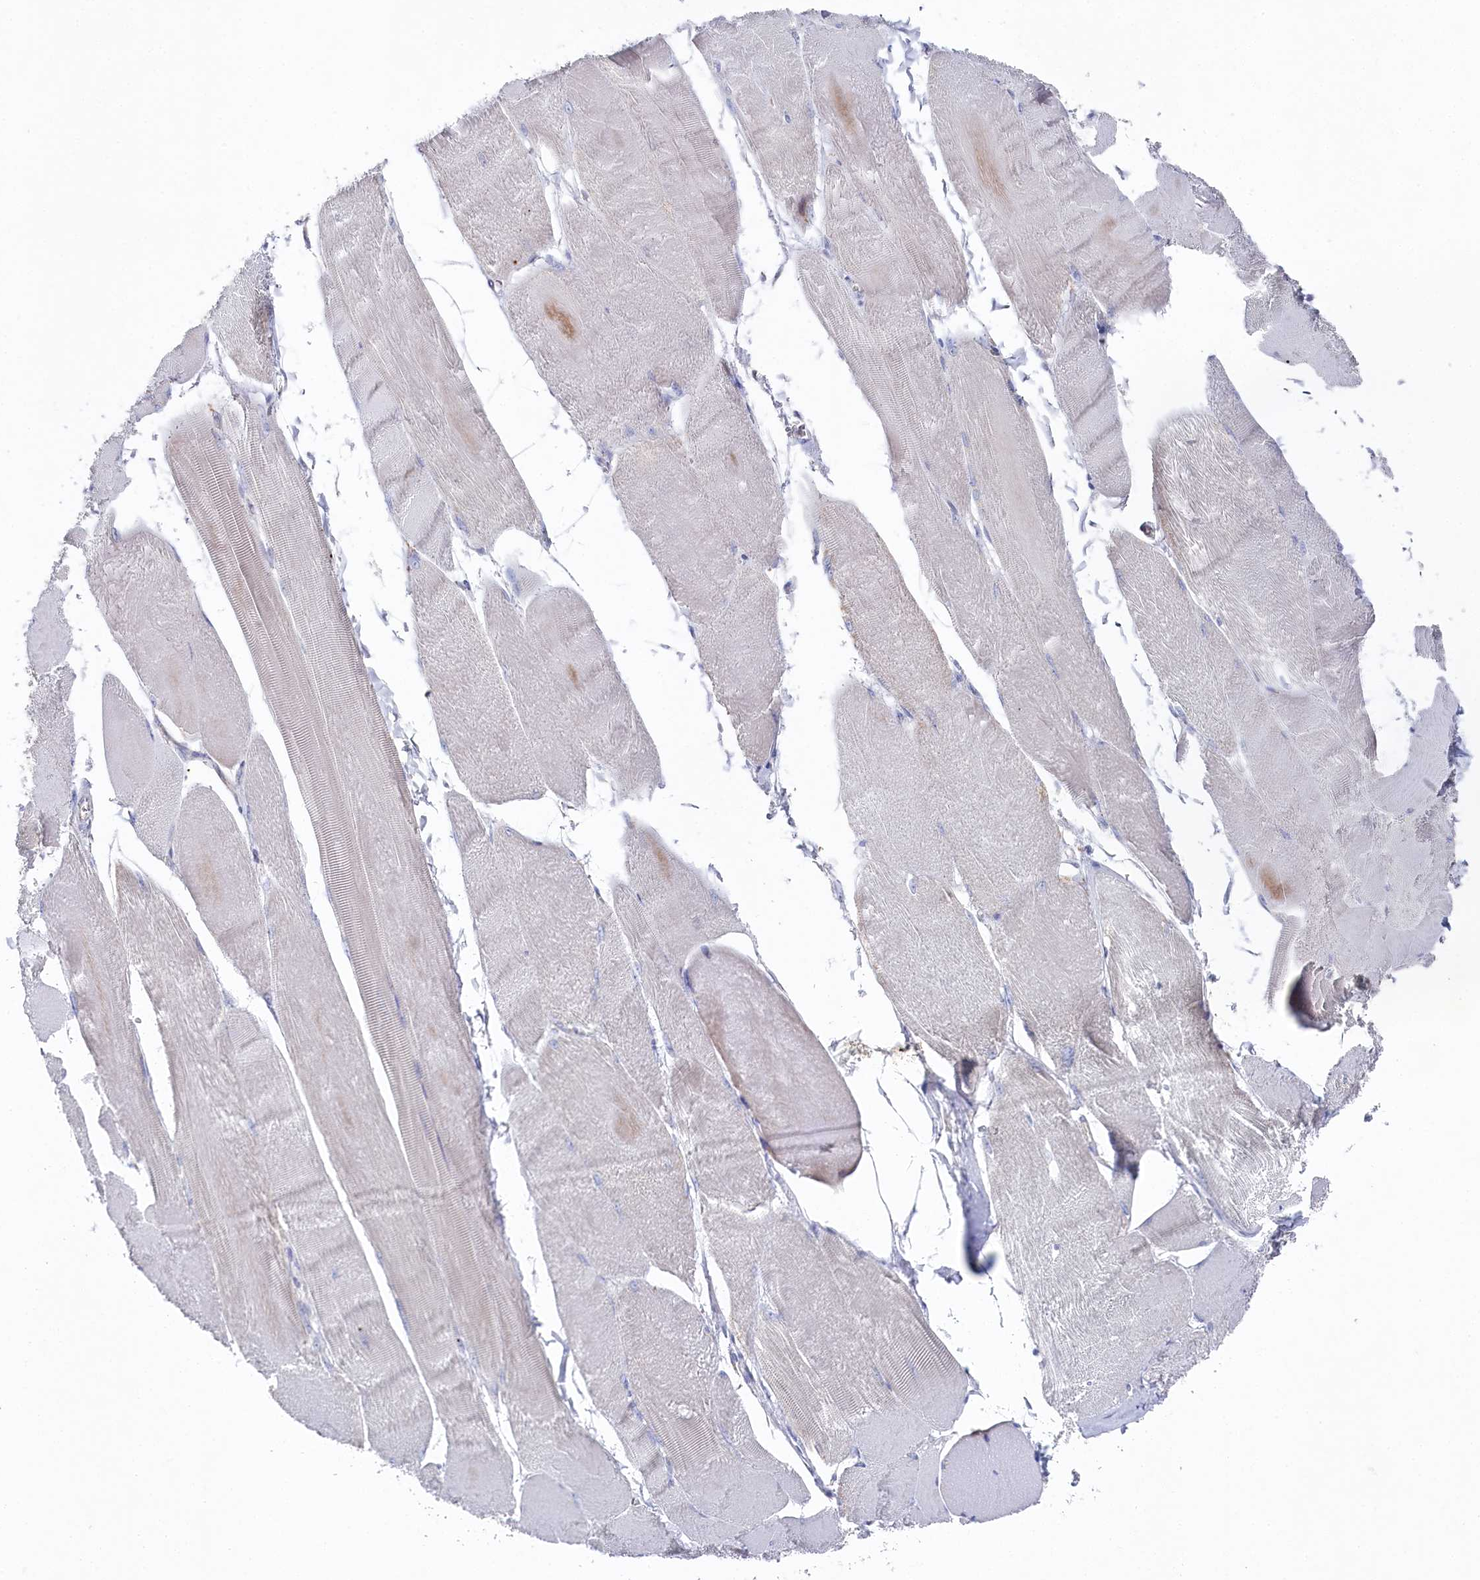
{"staining": {"intensity": "negative", "quantity": "none", "location": "none"}, "tissue": "skeletal muscle", "cell_type": "Myocytes", "image_type": "normal", "snomed": [{"axis": "morphology", "description": "Normal tissue, NOS"}, {"axis": "morphology", "description": "Basal cell carcinoma"}, {"axis": "topography", "description": "Skeletal muscle"}], "caption": "Immunohistochemistry photomicrograph of normal skeletal muscle stained for a protein (brown), which displays no staining in myocytes.", "gene": "GLS2", "patient": {"sex": "female", "age": 64}}